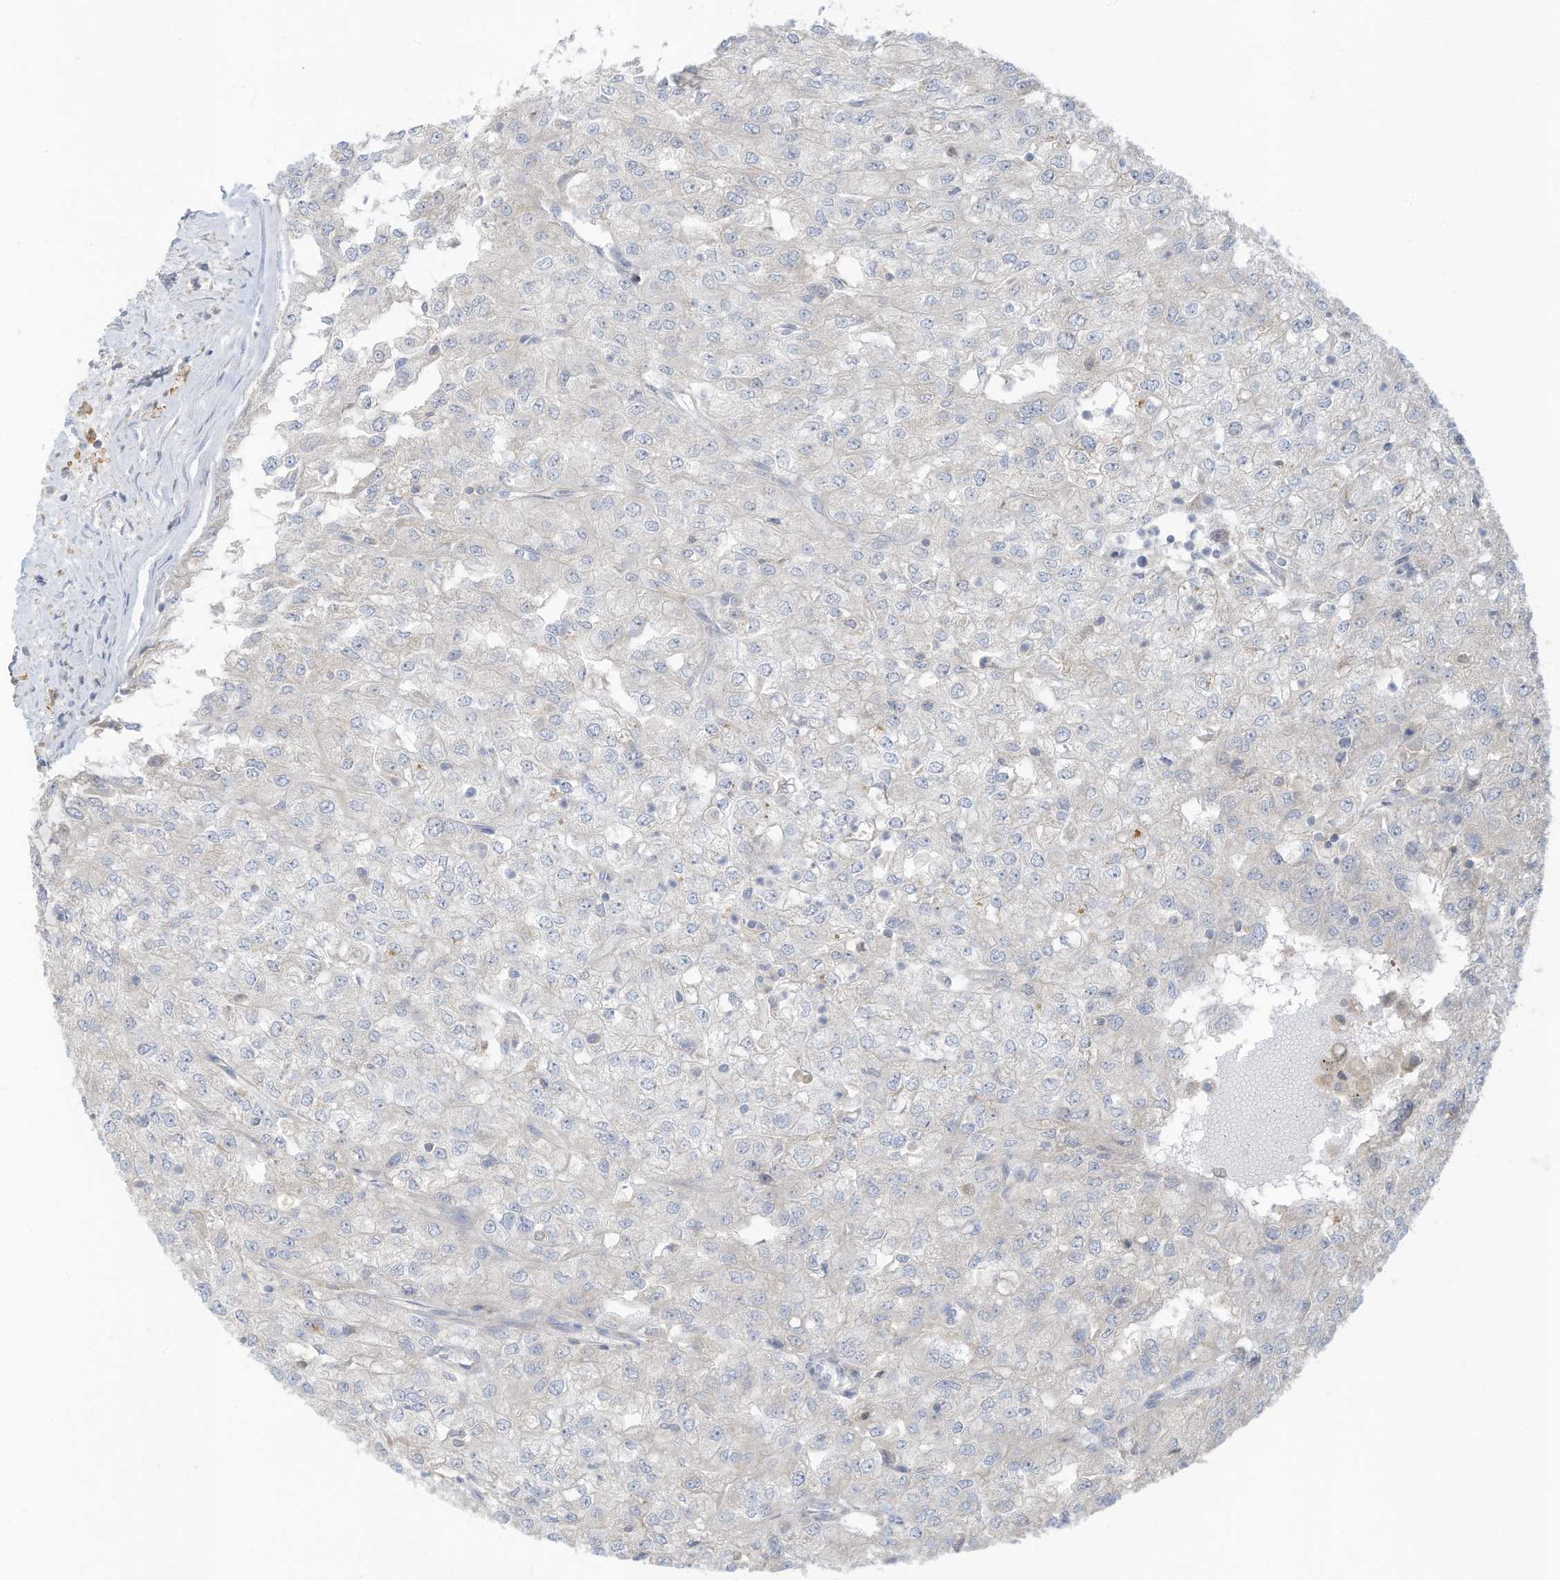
{"staining": {"intensity": "negative", "quantity": "none", "location": "none"}, "tissue": "renal cancer", "cell_type": "Tumor cells", "image_type": "cancer", "snomed": [{"axis": "morphology", "description": "Adenocarcinoma, NOS"}, {"axis": "topography", "description": "Kidney"}], "caption": "High power microscopy image of an immunohistochemistry photomicrograph of renal cancer, revealing no significant staining in tumor cells.", "gene": "GTPBP2", "patient": {"sex": "female", "age": 54}}